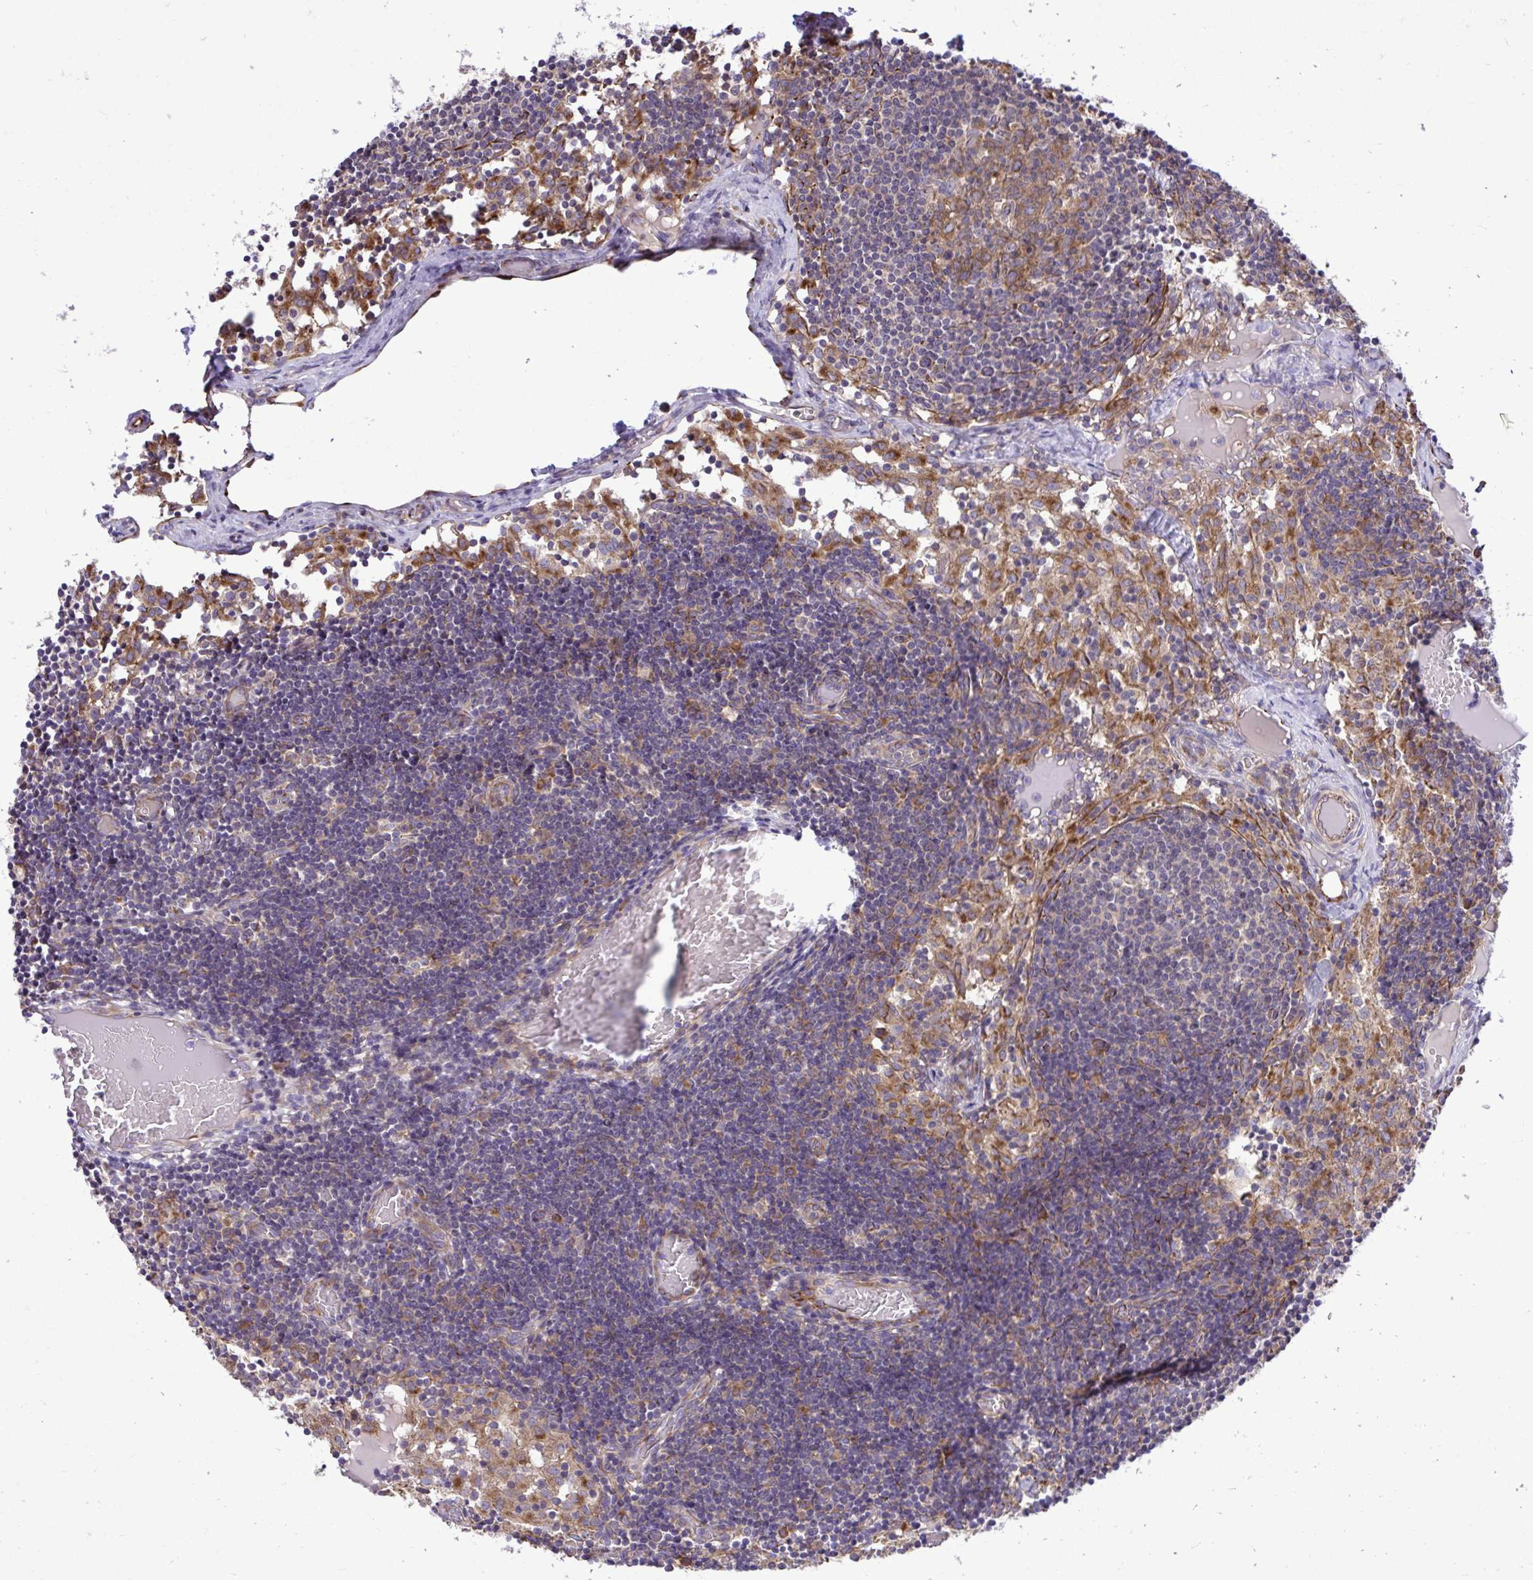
{"staining": {"intensity": "moderate", "quantity": ">75%", "location": "cytoplasmic/membranous"}, "tissue": "lymph node", "cell_type": "Germinal center cells", "image_type": "normal", "snomed": [{"axis": "morphology", "description": "Normal tissue, NOS"}, {"axis": "topography", "description": "Lymph node"}], "caption": "Germinal center cells reveal moderate cytoplasmic/membranous expression in about >75% of cells in normal lymph node. The protein of interest is stained brown, and the nuclei are stained in blue (DAB IHC with brightfield microscopy, high magnification).", "gene": "PAIP2", "patient": {"sex": "female", "age": 31}}